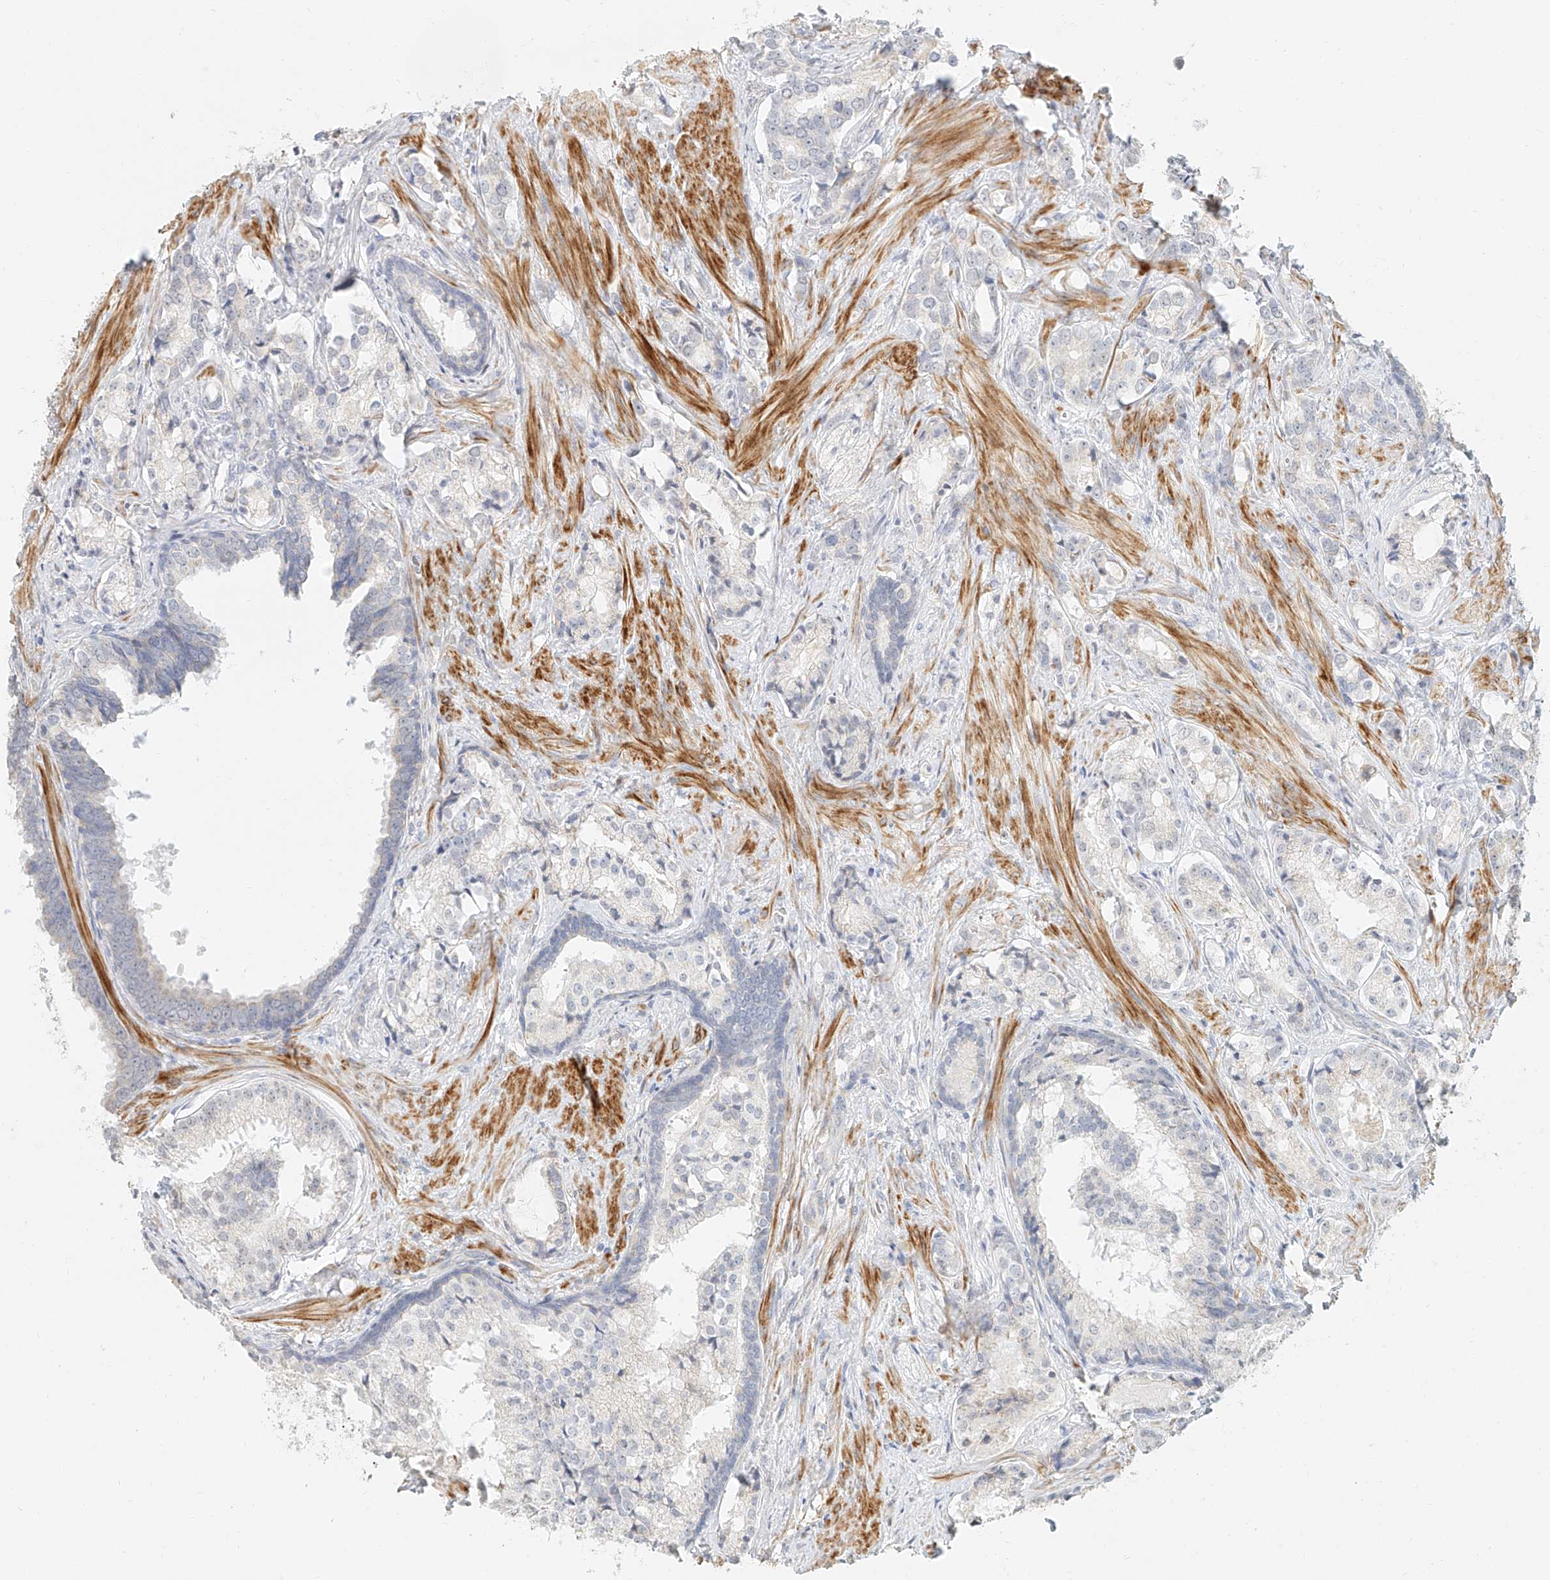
{"staining": {"intensity": "negative", "quantity": "none", "location": "none"}, "tissue": "prostate cancer", "cell_type": "Tumor cells", "image_type": "cancer", "snomed": [{"axis": "morphology", "description": "Adenocarcinoma, High grade"}, {"axis": "topography", "description": "Prostate"}], "caption": "This is a photomicrograph of immunohistochemistry (IHC) staining of prostate cancer (high-grade adenocarcinoma), which shows no staining in tumor cells.", "gene": "CXorf58", "patient": {"sex": "male", "age": 58}}